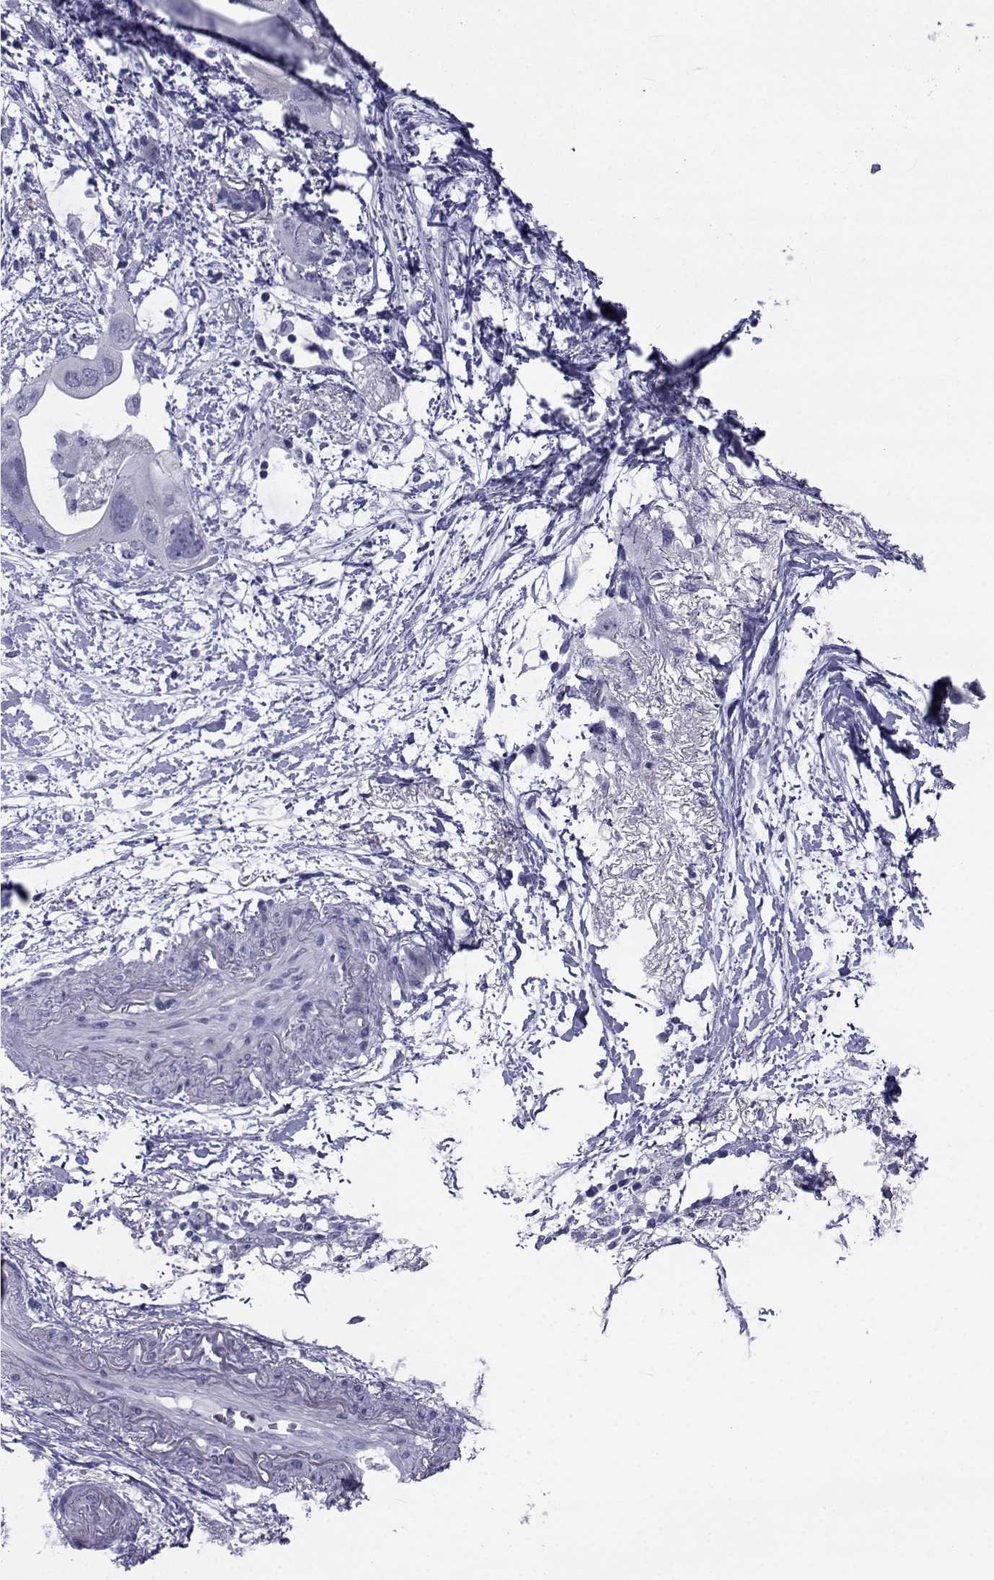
{"staining": {"intensity": "negative", "quantity": "none", "location": "none"}, "tissue": "pancreatic cancer", "cell_type": "Tumor cells", "image_type": "cancer", "snomed": [{"axis": "morphology", "description": "Adenocarcinoma, NOS"}, {"axis": "topography", "description": "Pancreas"}], "caption": "Adenocarcinoma (pancreatic) was stained to show a protein in brown. There is no significant staining in tumor cells.", "gene": "PDE6H", "patient": {"sex": "female", "age": 72}}